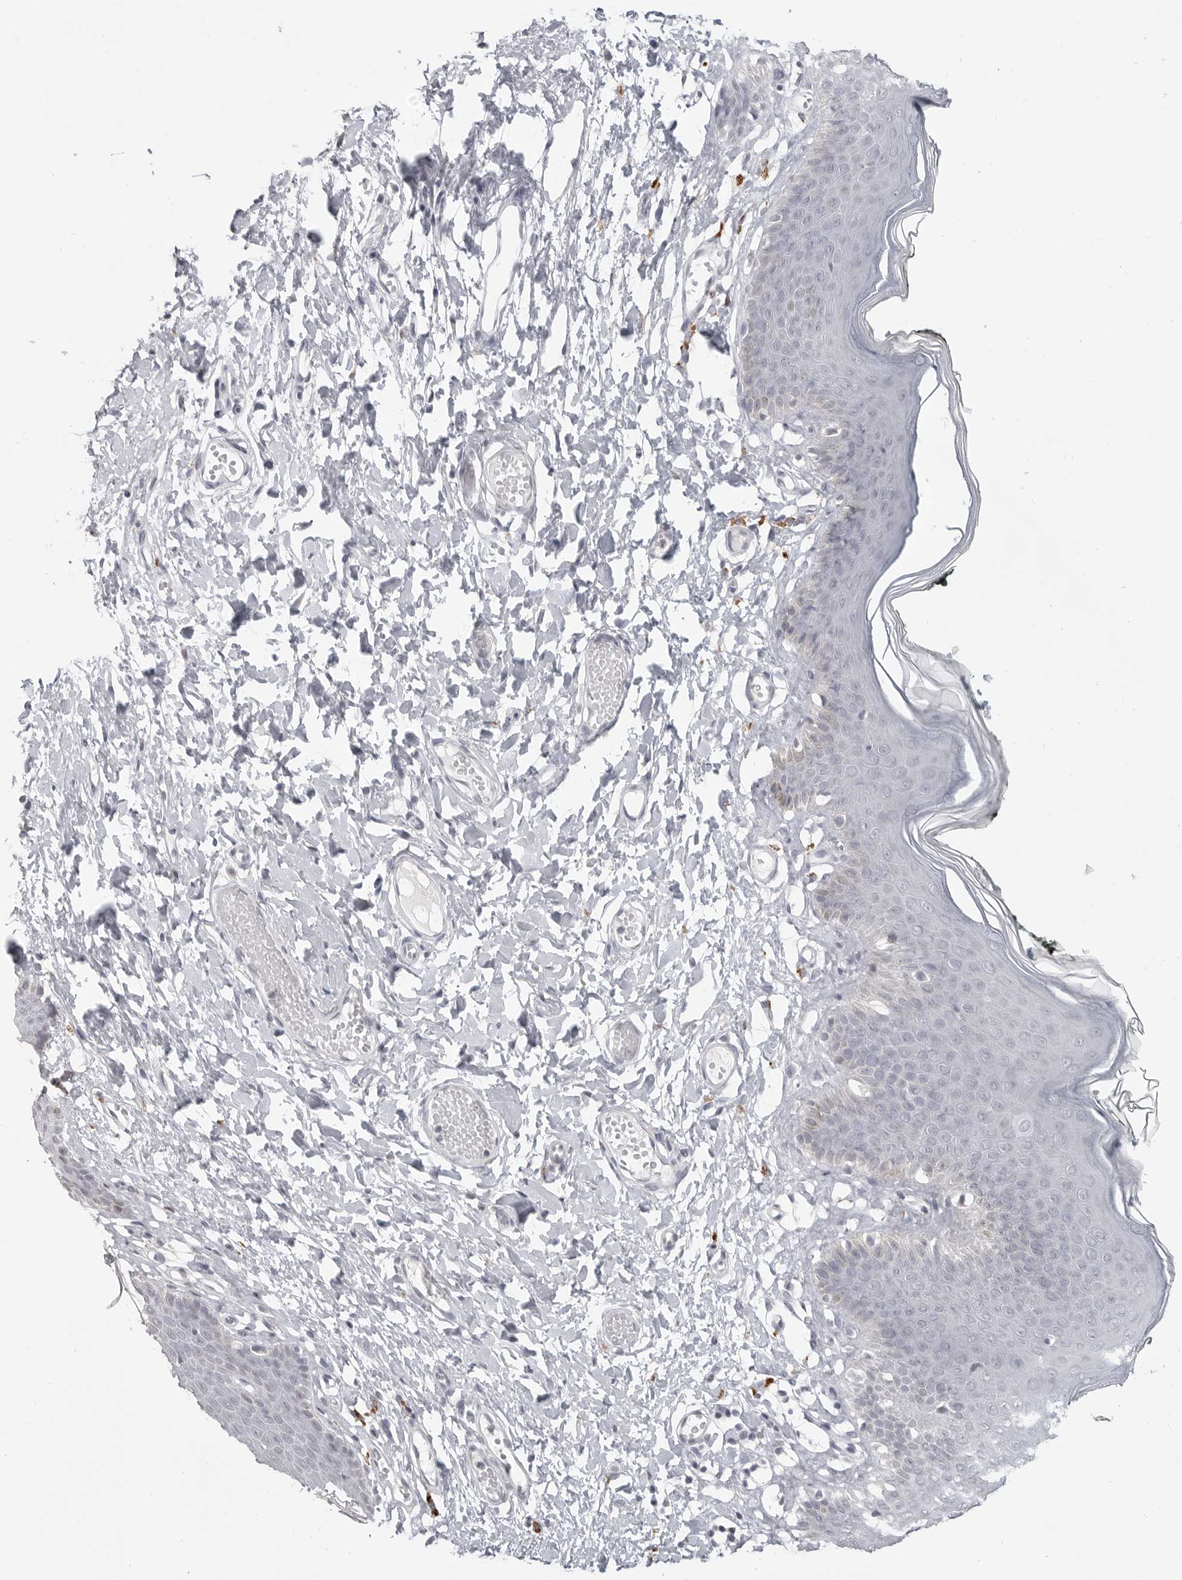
{"staining": {"intensity": "negative", "quantity": "none", "location": "none"}, "tissue": "skin", "cell_type": "Epidermal cells", "image_type": "normal", "snomed": [{"axis": "morphology", "description": "Normal tissue, NOS"}, {"axis": "morphology", "description": "Inflammation, NOS"}, {"axis": "topography", "description": "Vulva"}], "caption": "Immunohistochemistry (IHC) of normal human skin demonstrates no expression in epidermal cells. (DAB immunohistochemistry, high magnification).", "gene": "PRSS1", "patient": {"sex": "female", "age": 84}}